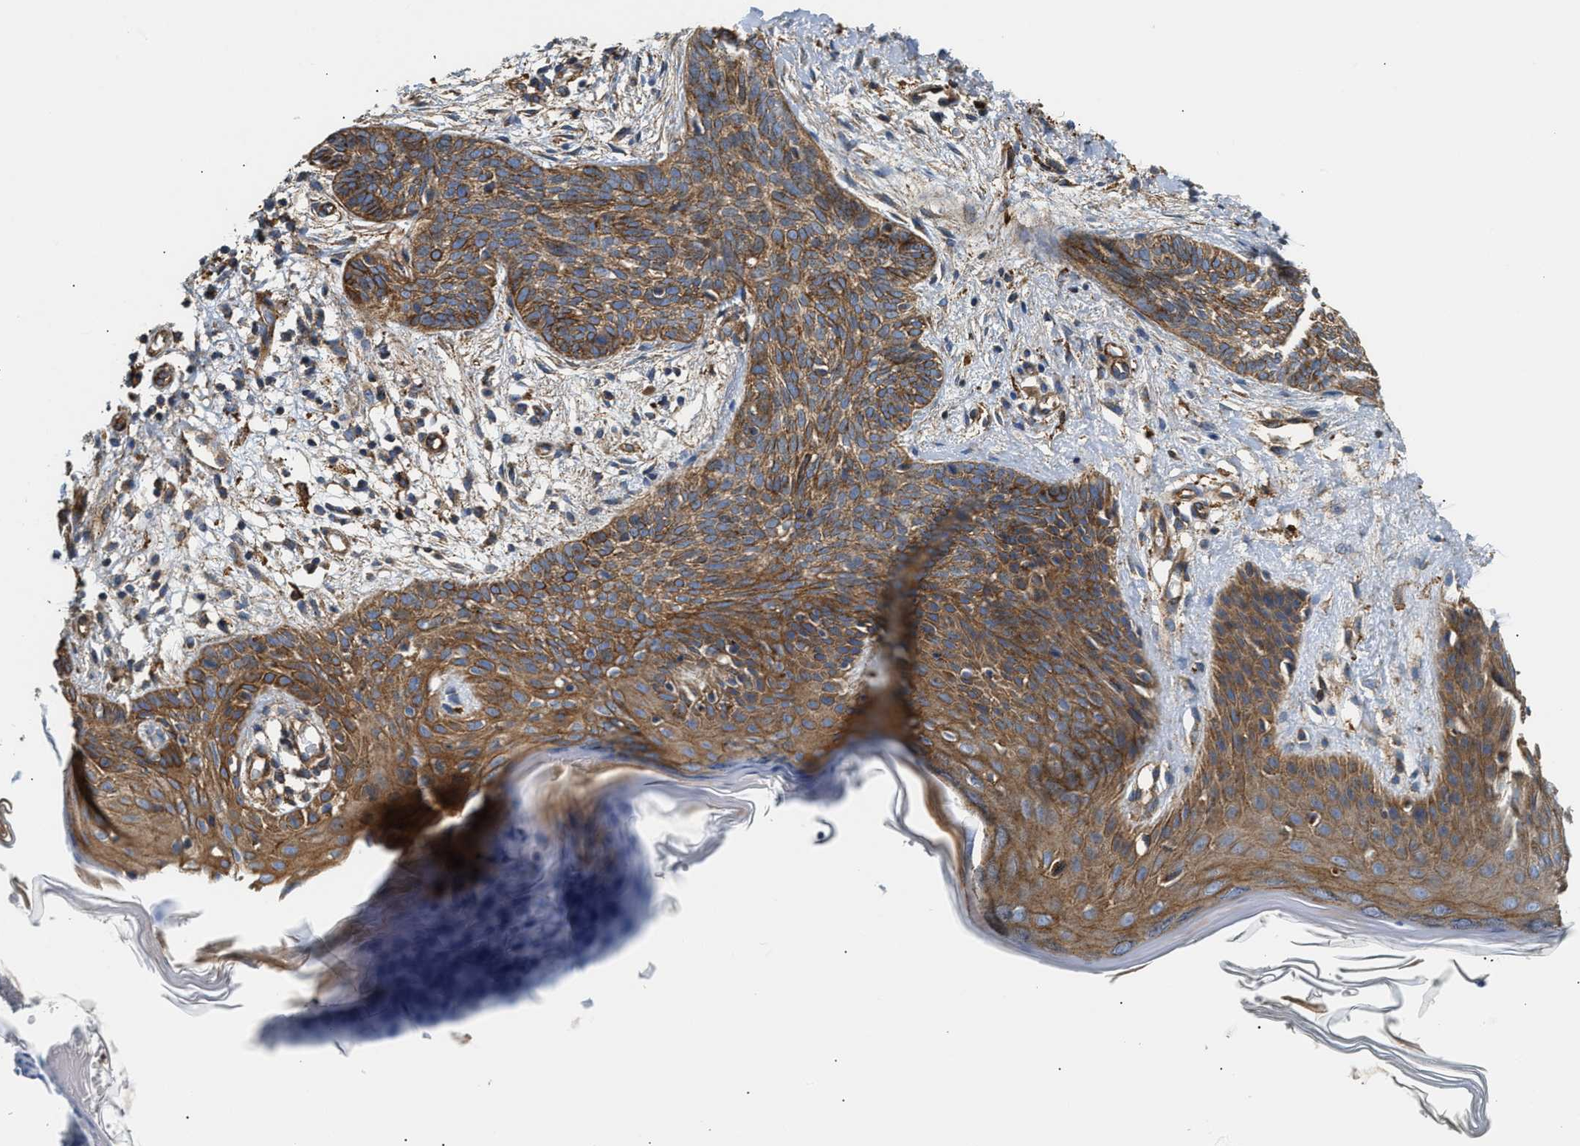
{"staining": {"intensity": "moderate", "quantity": ">75%", "location": "cytoplasmic/membranous"}, "tissue": "skin cancer", "cell_type": "Tumor cells", "image_type": "cancer", "snomed": [{"axis": "morphology", "description": "Basal cell carcinoma"}, {"axis": "topography", "description": "Skin"}], "caption": "Immunohistochemical staining of human skin cancer (basal cell carcinoma) displays moderate cytoplasmic/membranous protein staining in approximately >75% of tumor cells. (Stains: DAB in brown, nuclei in blue, Microscopy: brightfield microscopy at high magnification).", "gene": "NSUN7", "patient": {"sex": "female", "age": 59}}